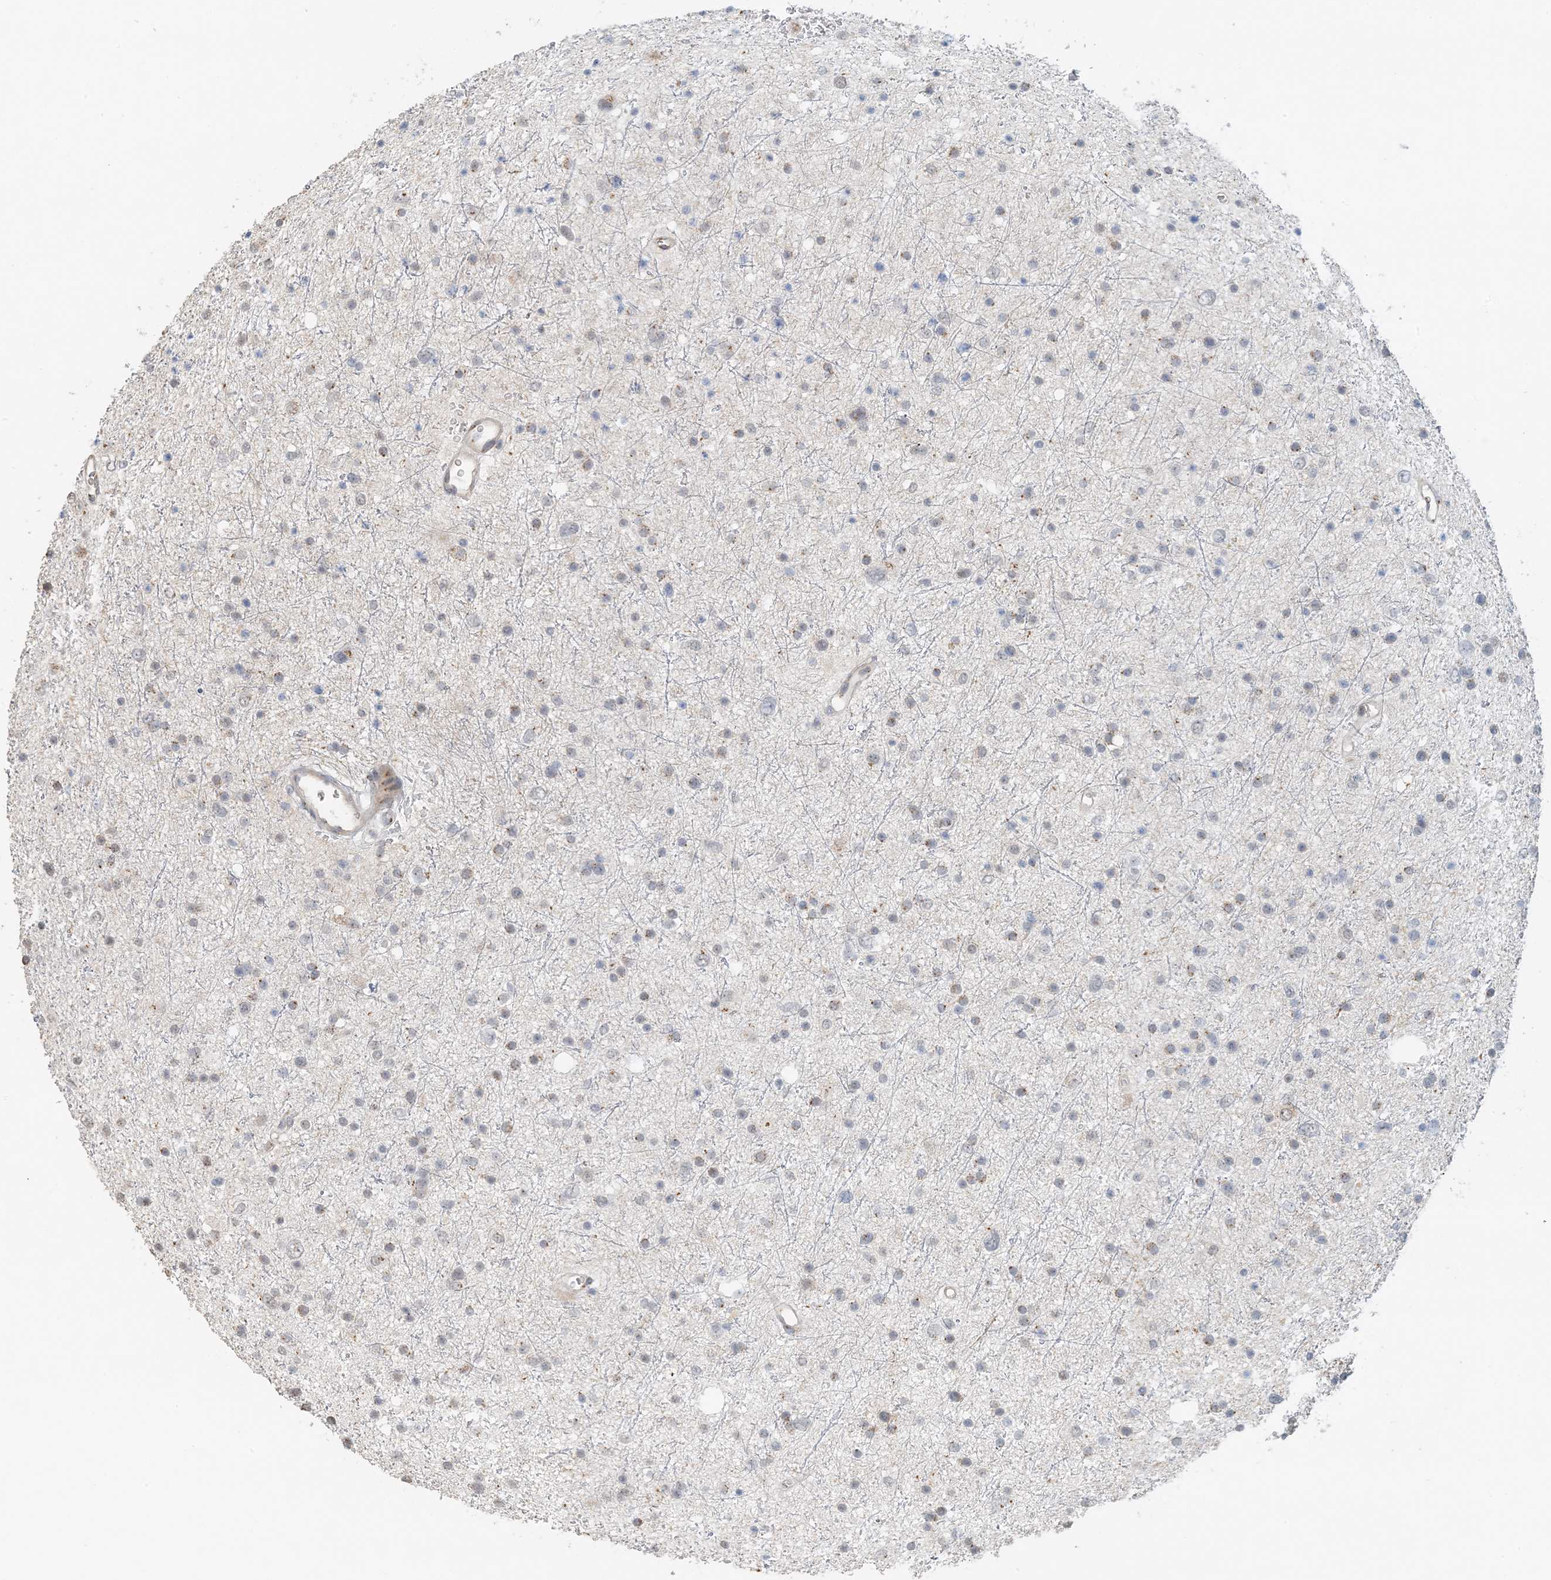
{"staining": {"intensity": "negative", "quantity": "none", "location": "none"}, "tissue": "glioma", "cell_type": "Tumor cells", "image_type": "cancer", "snomed": [{"axis": "morphology", "description": "Glioma, malignant, Low grade"}, {"axis": "topography", "description": "Brain"}], "caption": "Low-grade glioma (malignant) stained for a protein using immunohistochemistry (IHC) shows no positivity tumor cells.", "gene": "ZCCHC4", "patient": {"sex": "female", "age": 37}}